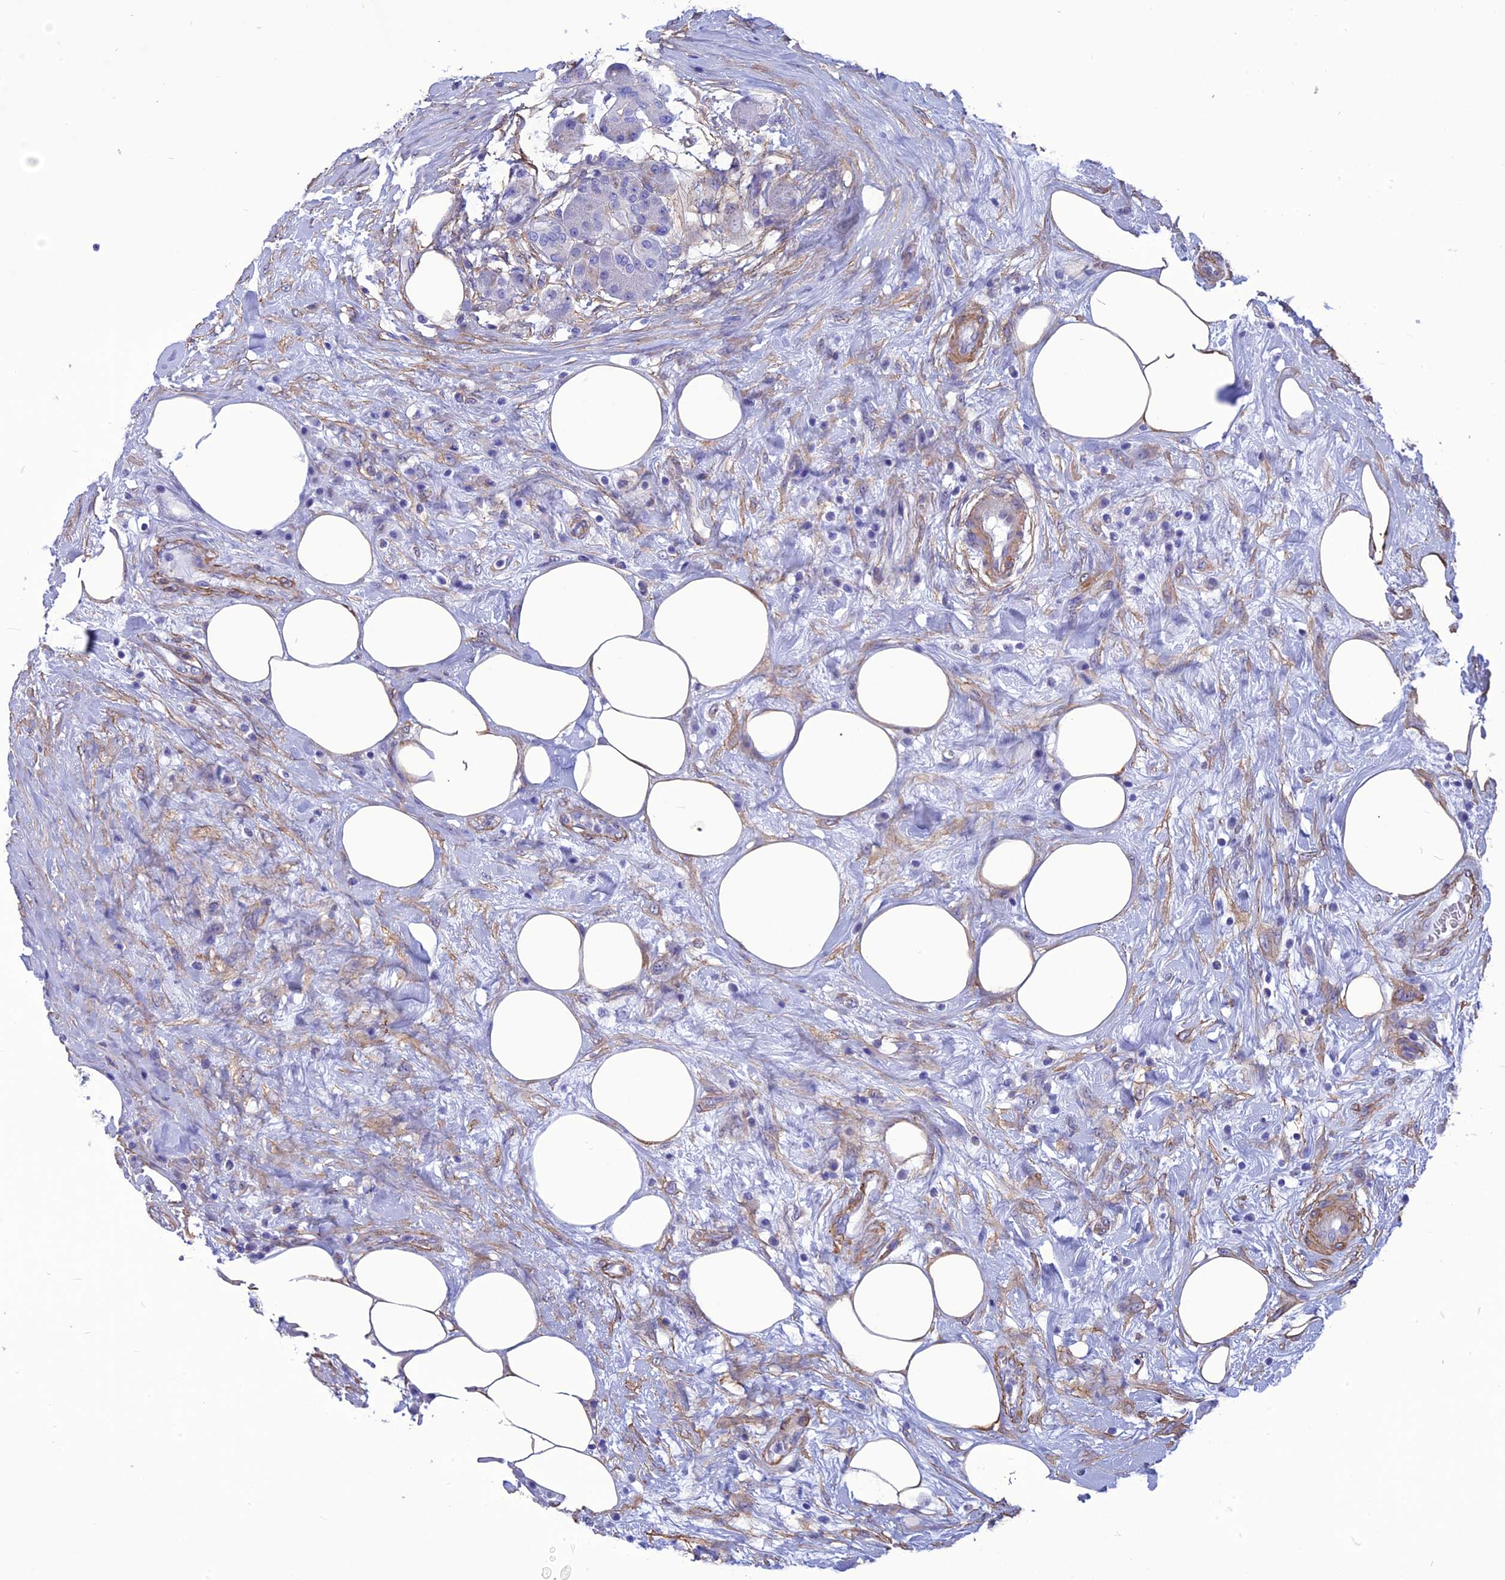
{"staining": {"intensity": "negative", "quantity": "none", "location": "none"}, "tissue": "pancreas", "cell_type": "Exocrine glandular cells", "image_type": "normal", "snomed": [{"axis": "morphology", "description": "Normal tissue, NOS"}, {"axis": "topography", "description": "Pancreas"}], "caption": "Histopathology image shows no significant protein positivity in exocrine glandular cells of unremarkable pancreas. (Immunohistochemistry, brightfield microscopy, high magnification).", "gene": "NKD1", "patient": {"sex": "male", "age": 63}}